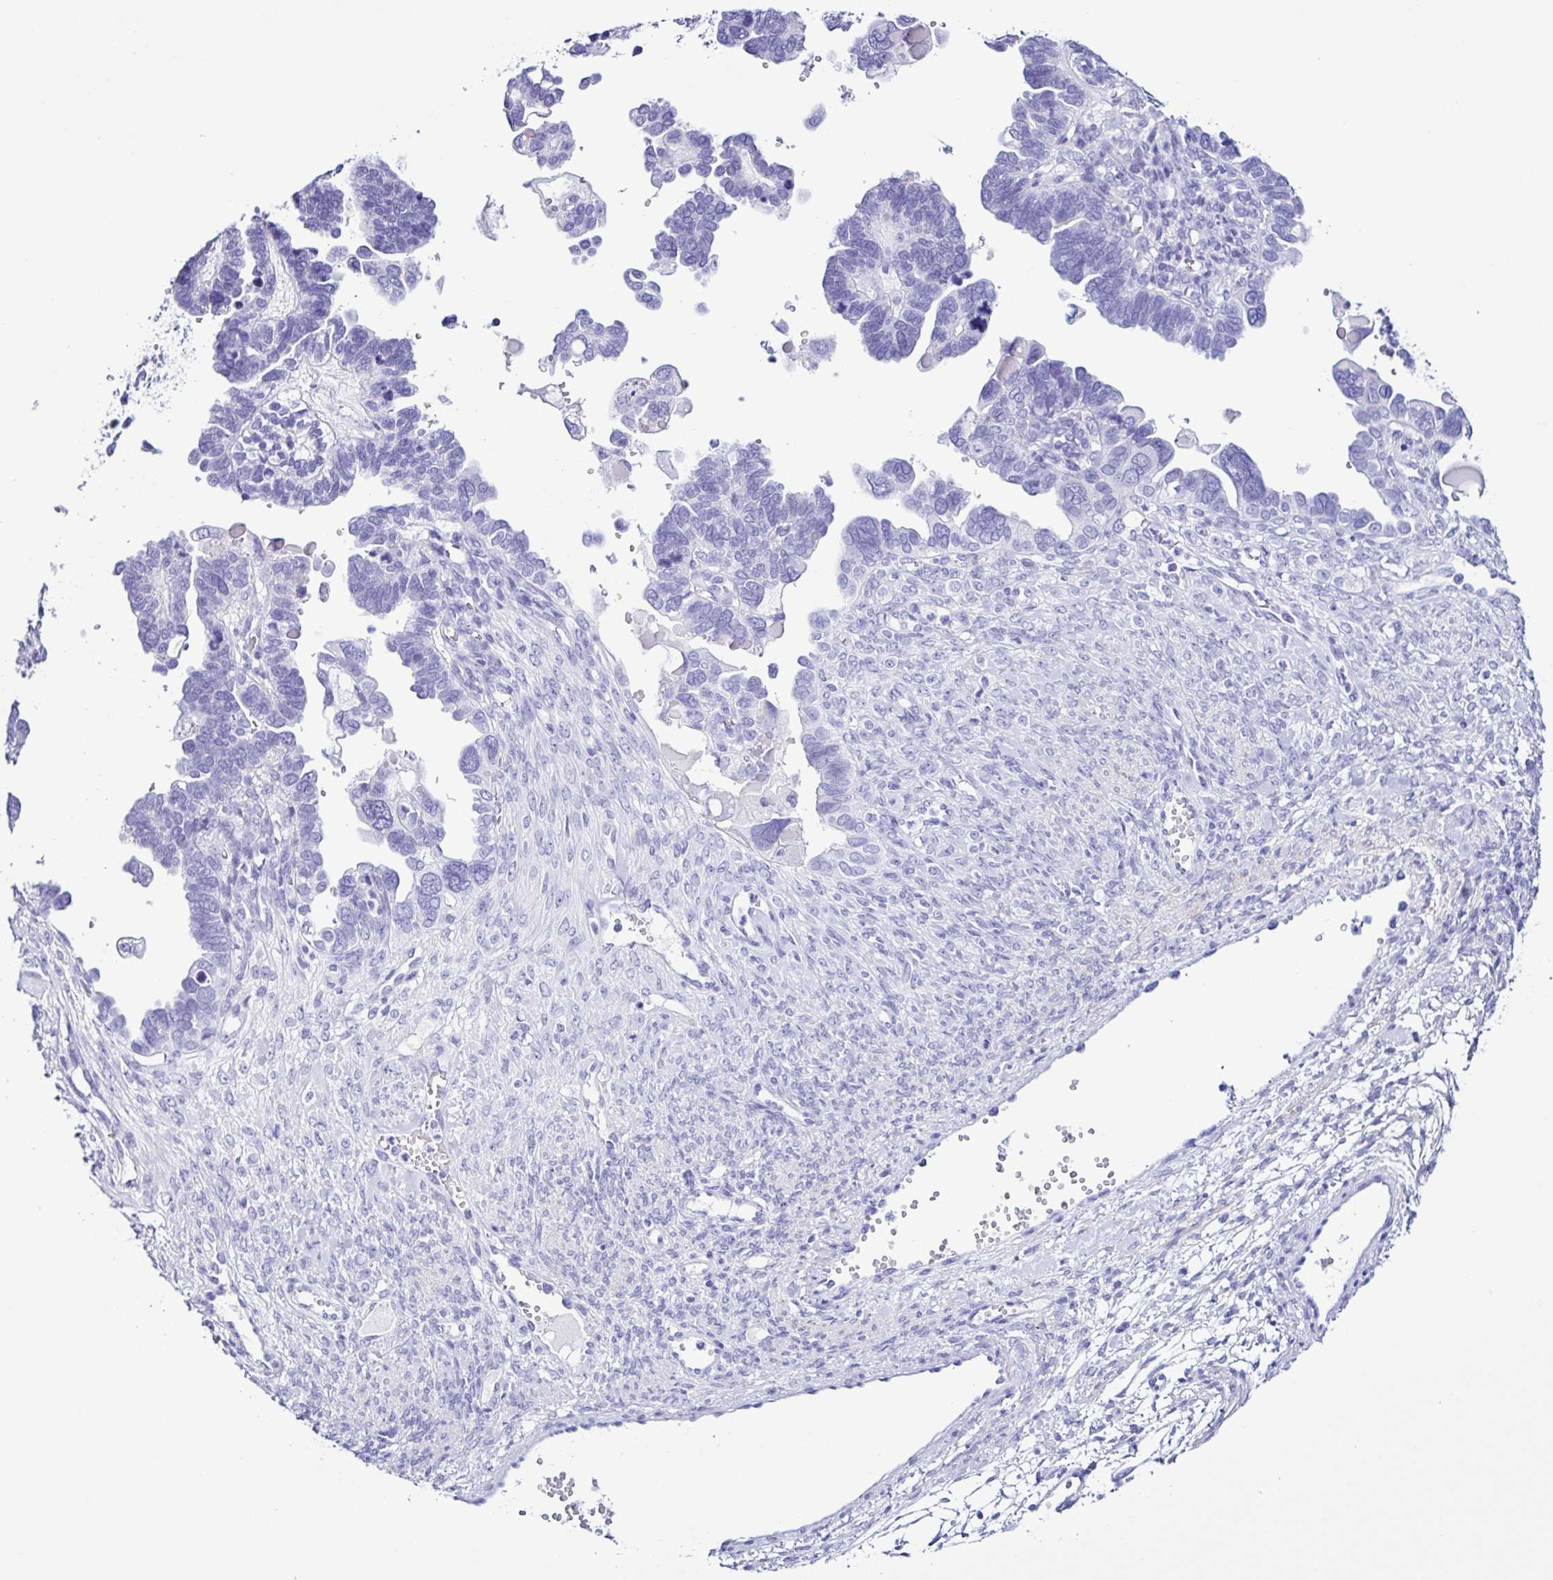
{"staining": {"intensity": "negative", "quantity": "none", "location": "none"}, "tissue": "ovarian cancer", "cell_type": "Tumor cells", "image_type": "cancer", "snomed": [{"axis": "morphology", "description": "Cystadenocarcinoma, serous, NOS"}, {"axis": "topography", "description": "Ovary"}], "caption": "DAB (3,3'-diaminobenzidine) immunohistochemical staining of human ovarian serous cystadenocarcinoma displays no significant positivity in tumor cells.", "gene": "PIGF", "patient": {"sex": "female", "age": 51}}